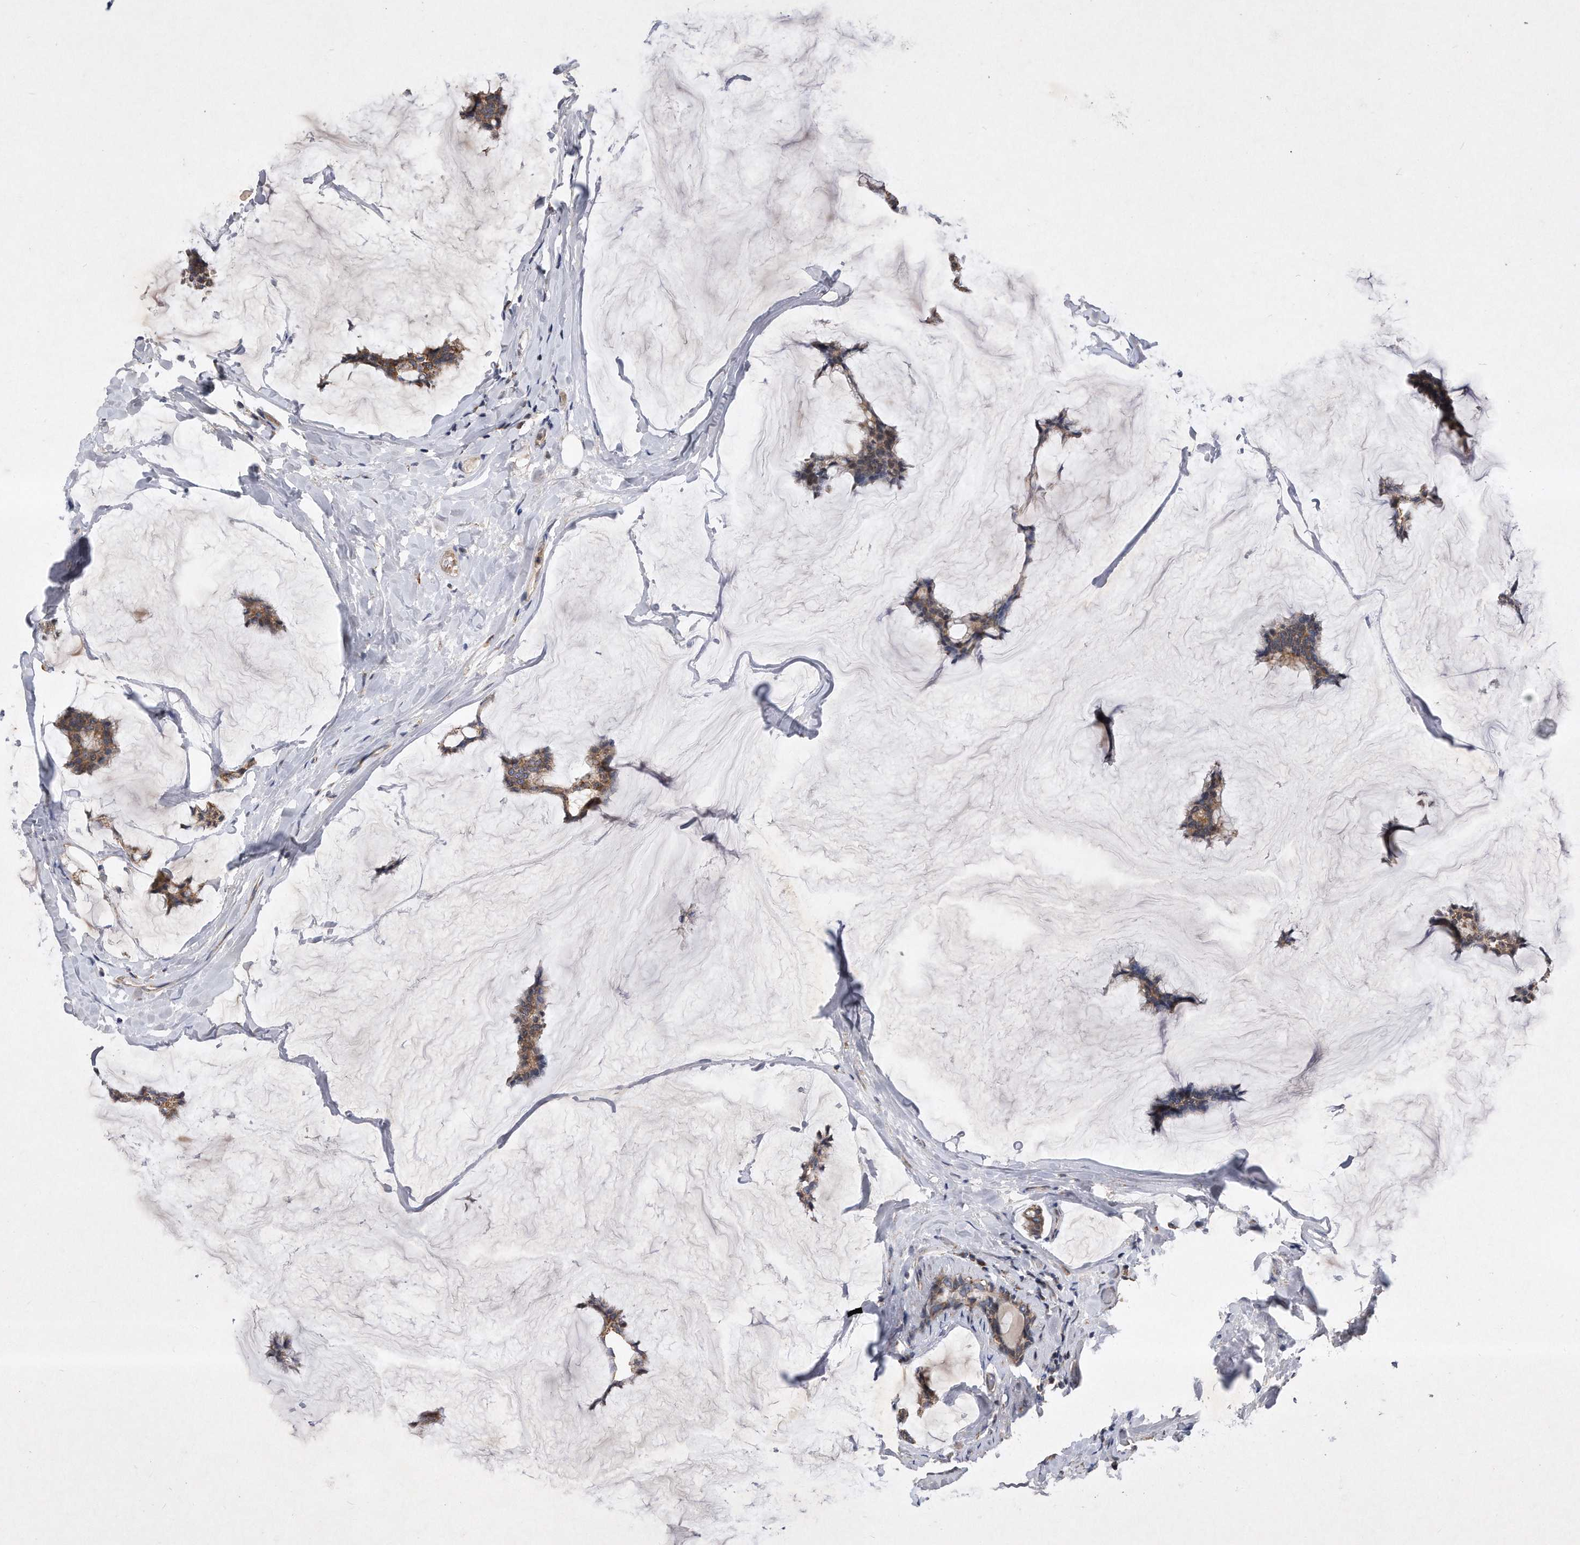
{"staining": {"intensity": "moderate", "quantity": ">75%", "location": "cytoplasmic/membranous"}, "tissue": "breast cancer", "cell_type": "Tumor cells", "image_type": "cancer", "snomed": [{"axis": "morphology", "description": "Duct carcinoma"}, {"axis": "topography", "description": "Breast"}], "caption": "Immunohistochemistry (IHC) photomicrograph of intraductal carcinoma (breast) stained for a protein (brown), which shows medium levels of moderate cytoplasmic/membranous positivity in about >75% of tumor cells.", "gene": "PPP5C", "patient": {"sex": "female", "age": 93}}